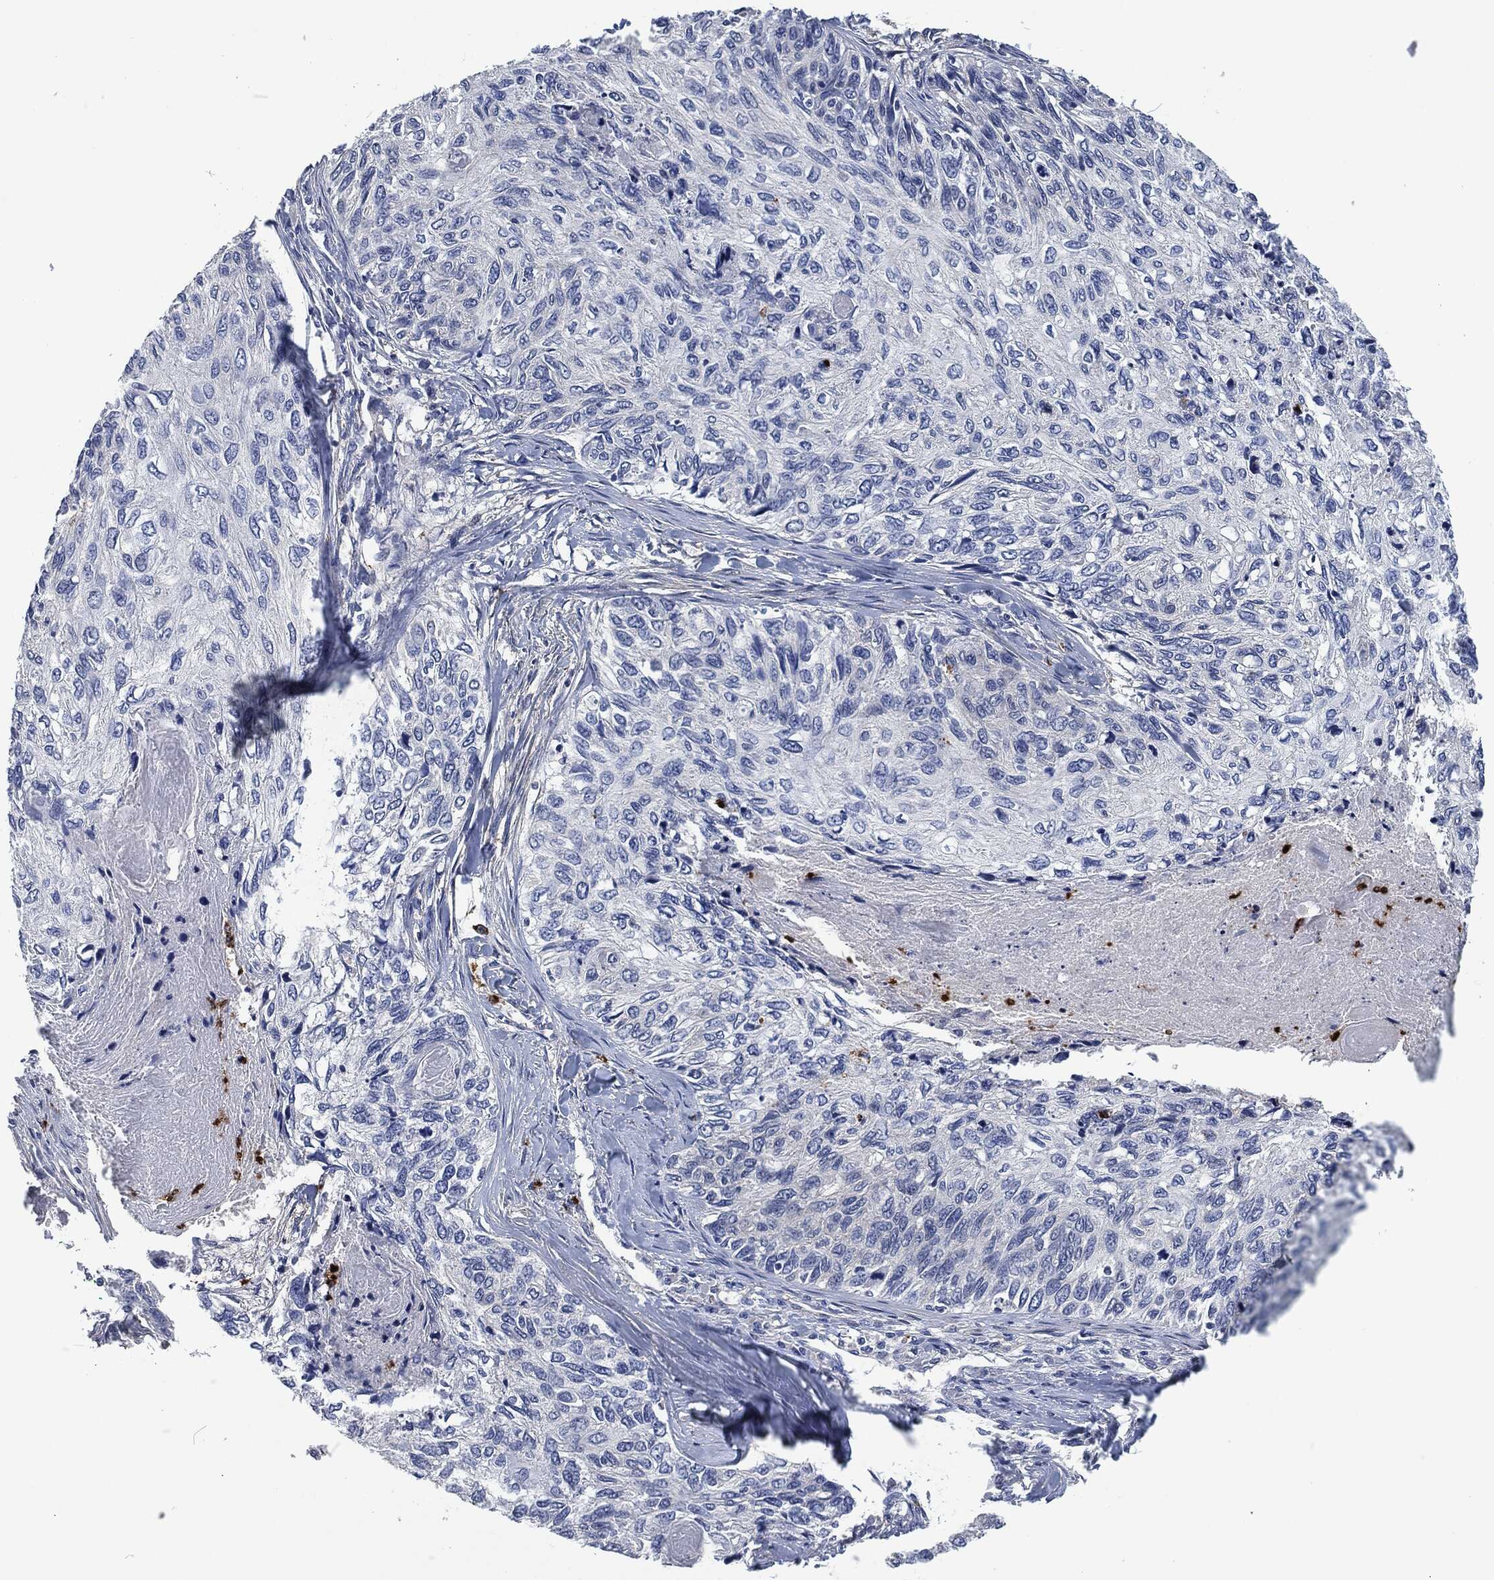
{"staining": {"intensity": "negative", "quantity": "none", "location": "none"}, "tissue": "skin cancer", "cell_type": "Tumor cells", "image_type": "cancer", "snomed": [{"axis": "morphology", "description": "Squamous cell carcinoma, NOS"}, {"axis": "topography", "description": "Skin"}], "caption": "Tumor cells are negative for brown protein staining in skin cancer (squamous cell carcinoma).", "gene": "MPO", "patient": {"sex": "male", "age": 92}}